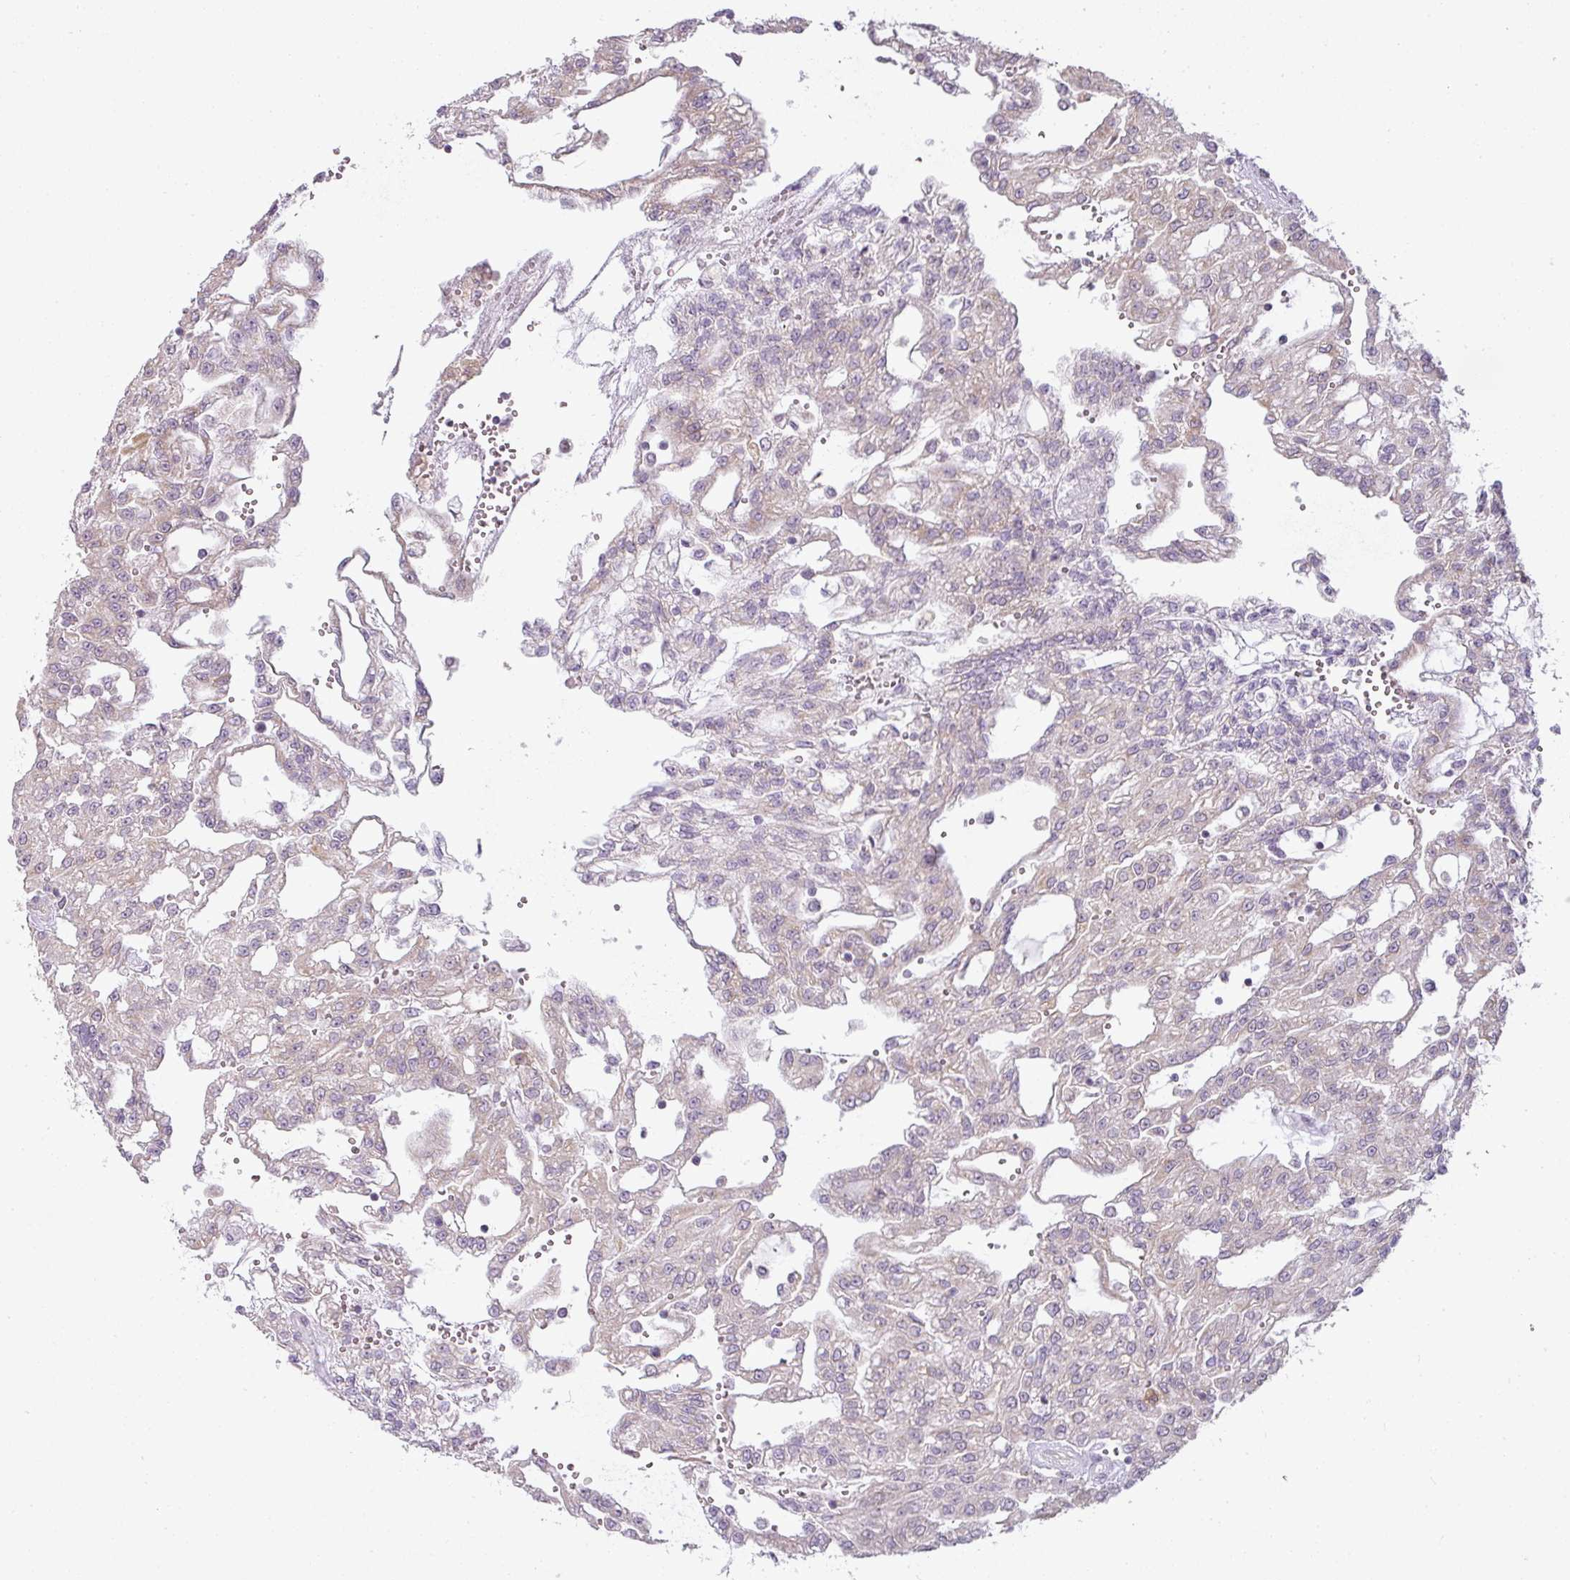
{"staining": {"intensity": "weak", "quantity": "<25%", "location": "cytoplasmic/membranous"}, "tissue": "renal cancer", "cell_type": "Tumor cells", "image_type": "cancer", "snomed": [{"axis": "morphology", "description": "Adenocarcinoma, NOS"}, {"axis": "topography", "description": "Kidney"}], "caption": "A high-resolution image shows immunohistochemistry staining of renal cancer (adenocarcinoma), which shows no significant expression in tumor cells.", "gene": "LY75", "patient": {"sex": "male", "age": 63}}